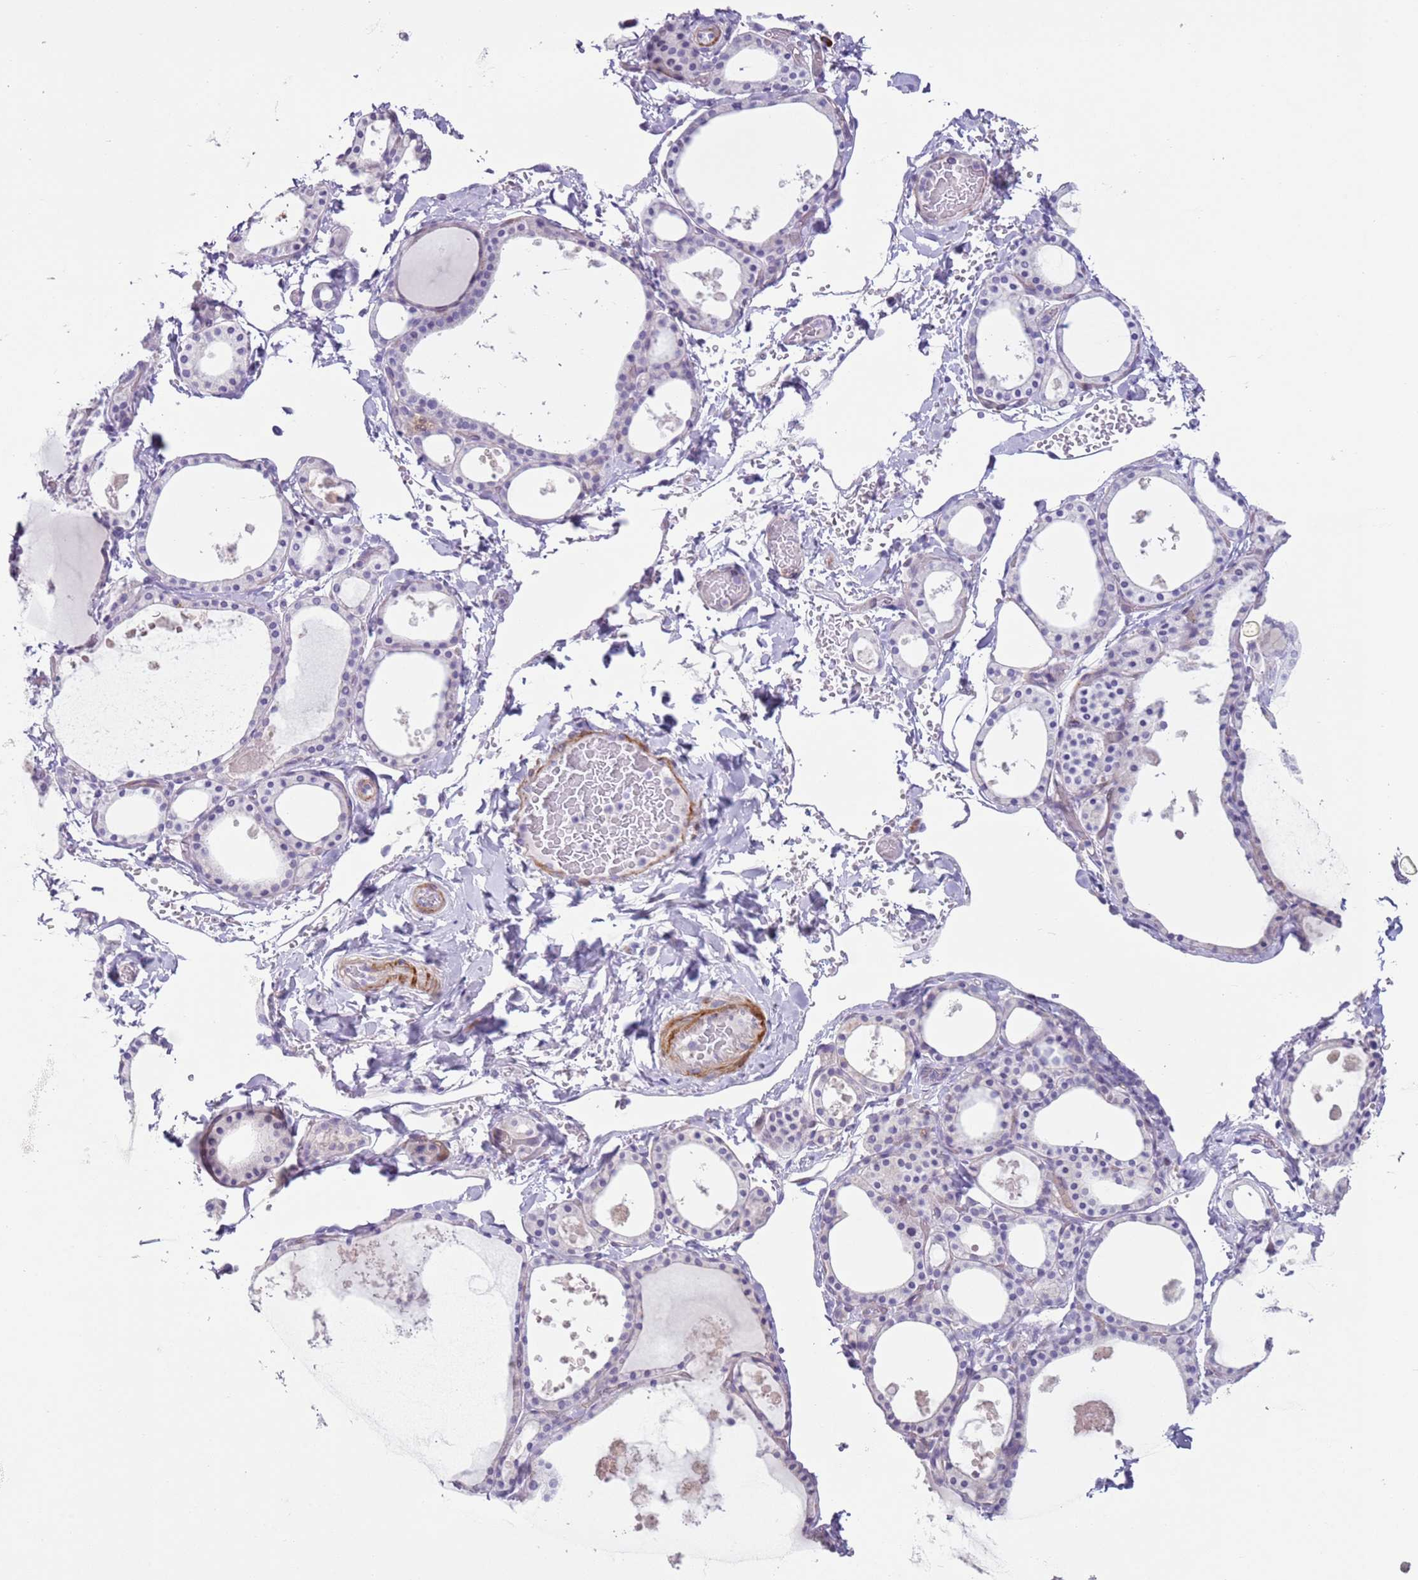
{"staining": {"intensity": "negative", "quantity": "none", "location": "none"}, "tissue": "thyroid gland", "cell_type": "Glandular cells", "image_type": "normal", "snomed": [{"axis": "morphology", "description": "Normal tissue, NOS"}, {"axis": "topography", "description": "Thyroid gland"}], "caption": "Protein analysis of unremarkable thyroid gland displays no significant staining in glandular cells. (DAB IHC, high magnification).", "gene": "ZNF239", "patient": {"sex": "male", "age": 56}}